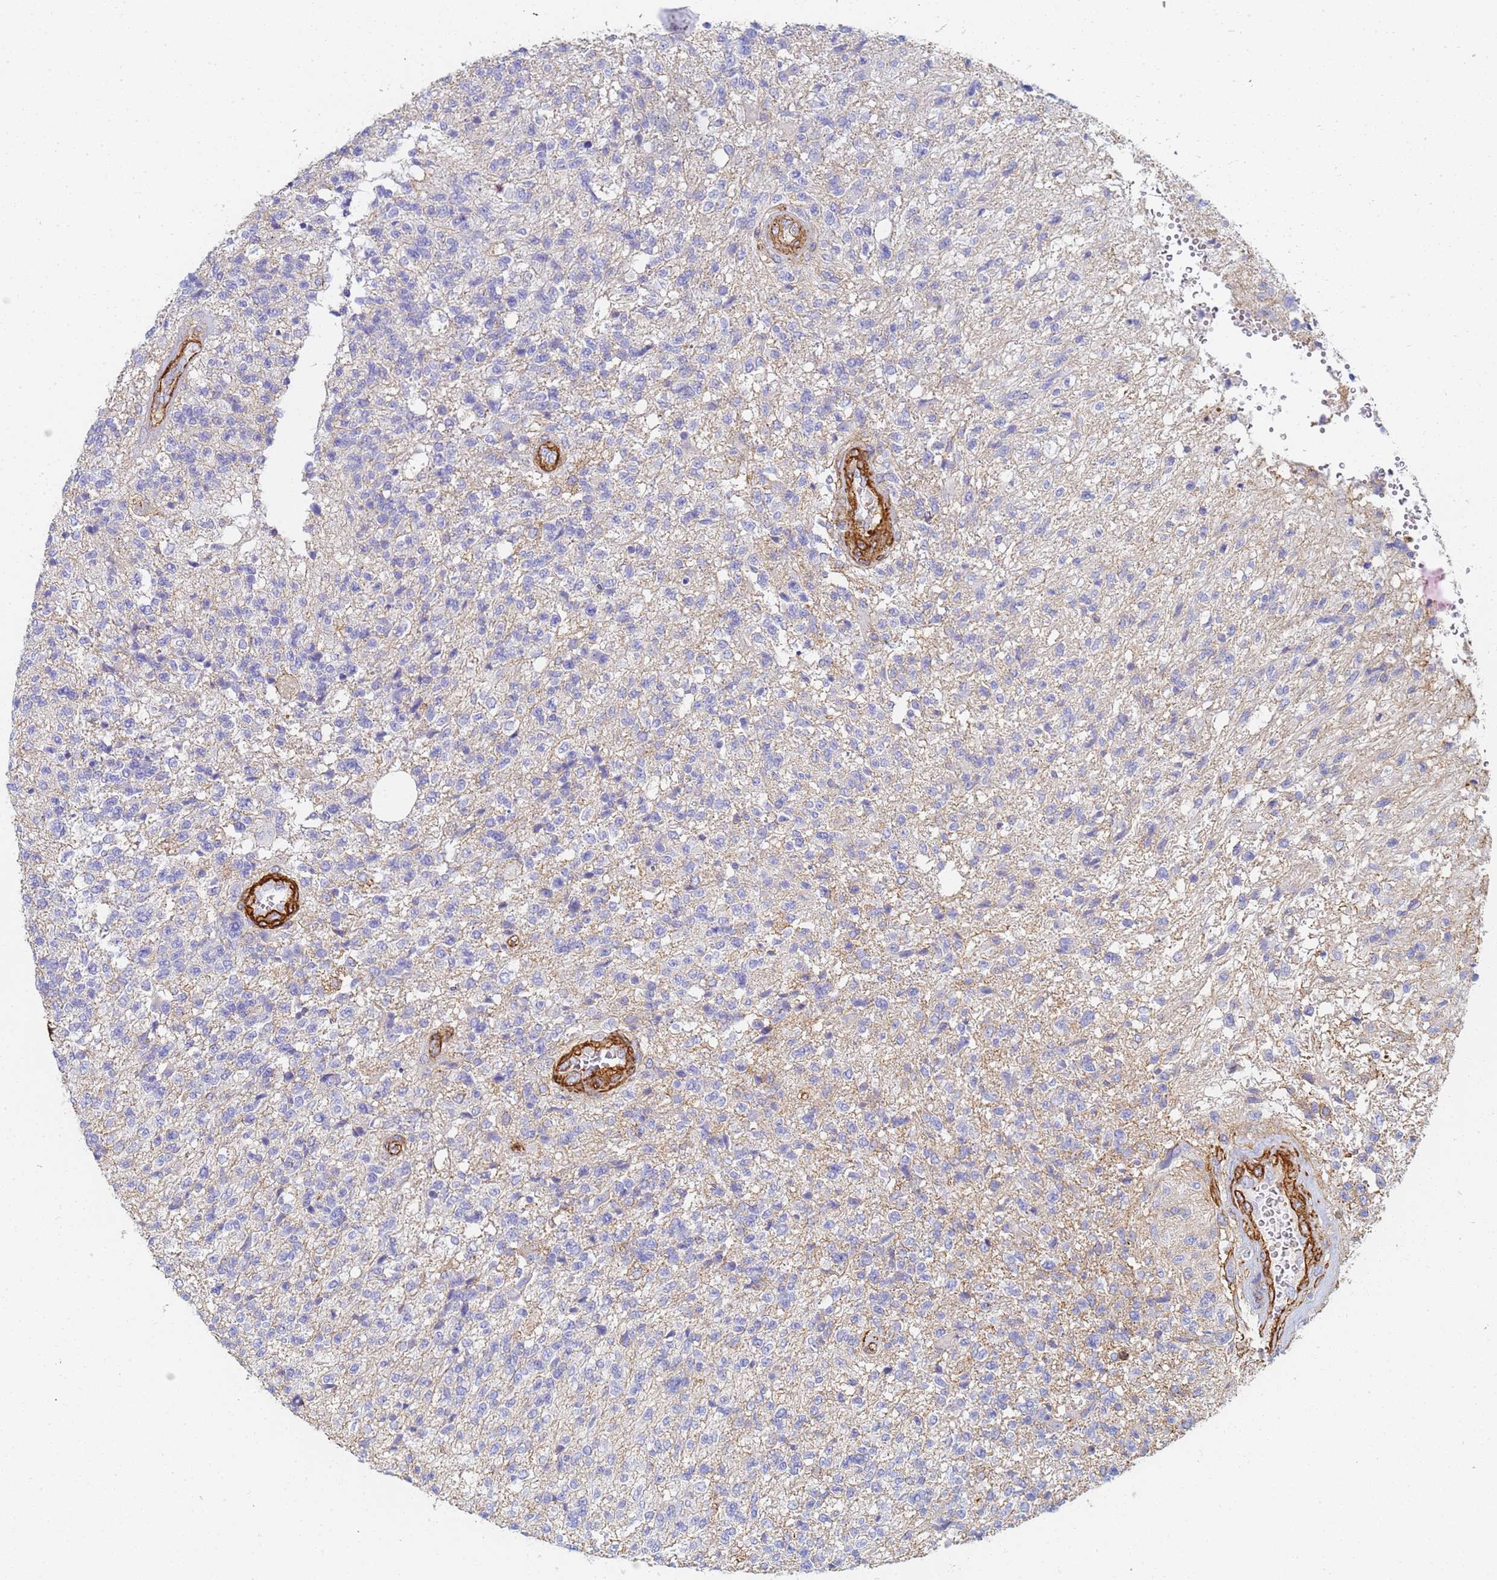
{"staining": {"intensity": "negative", "quantity": "none", "location": "none"}, "tissue": "glioma", "cell_type": "Tumor cells", "image_type": "cancer", "snomed": [{"axis": "morphology", "description": "Glioma, malignant, High grade"}, {"axis": "topography", "description": "Brain"}], "caption": "High power microscopy micrograph of an IHC image of glioma, revealing no significant positivity in tumor cells.", "gene": "TPM1", "patient": {"sex": "male", "age": 56}}